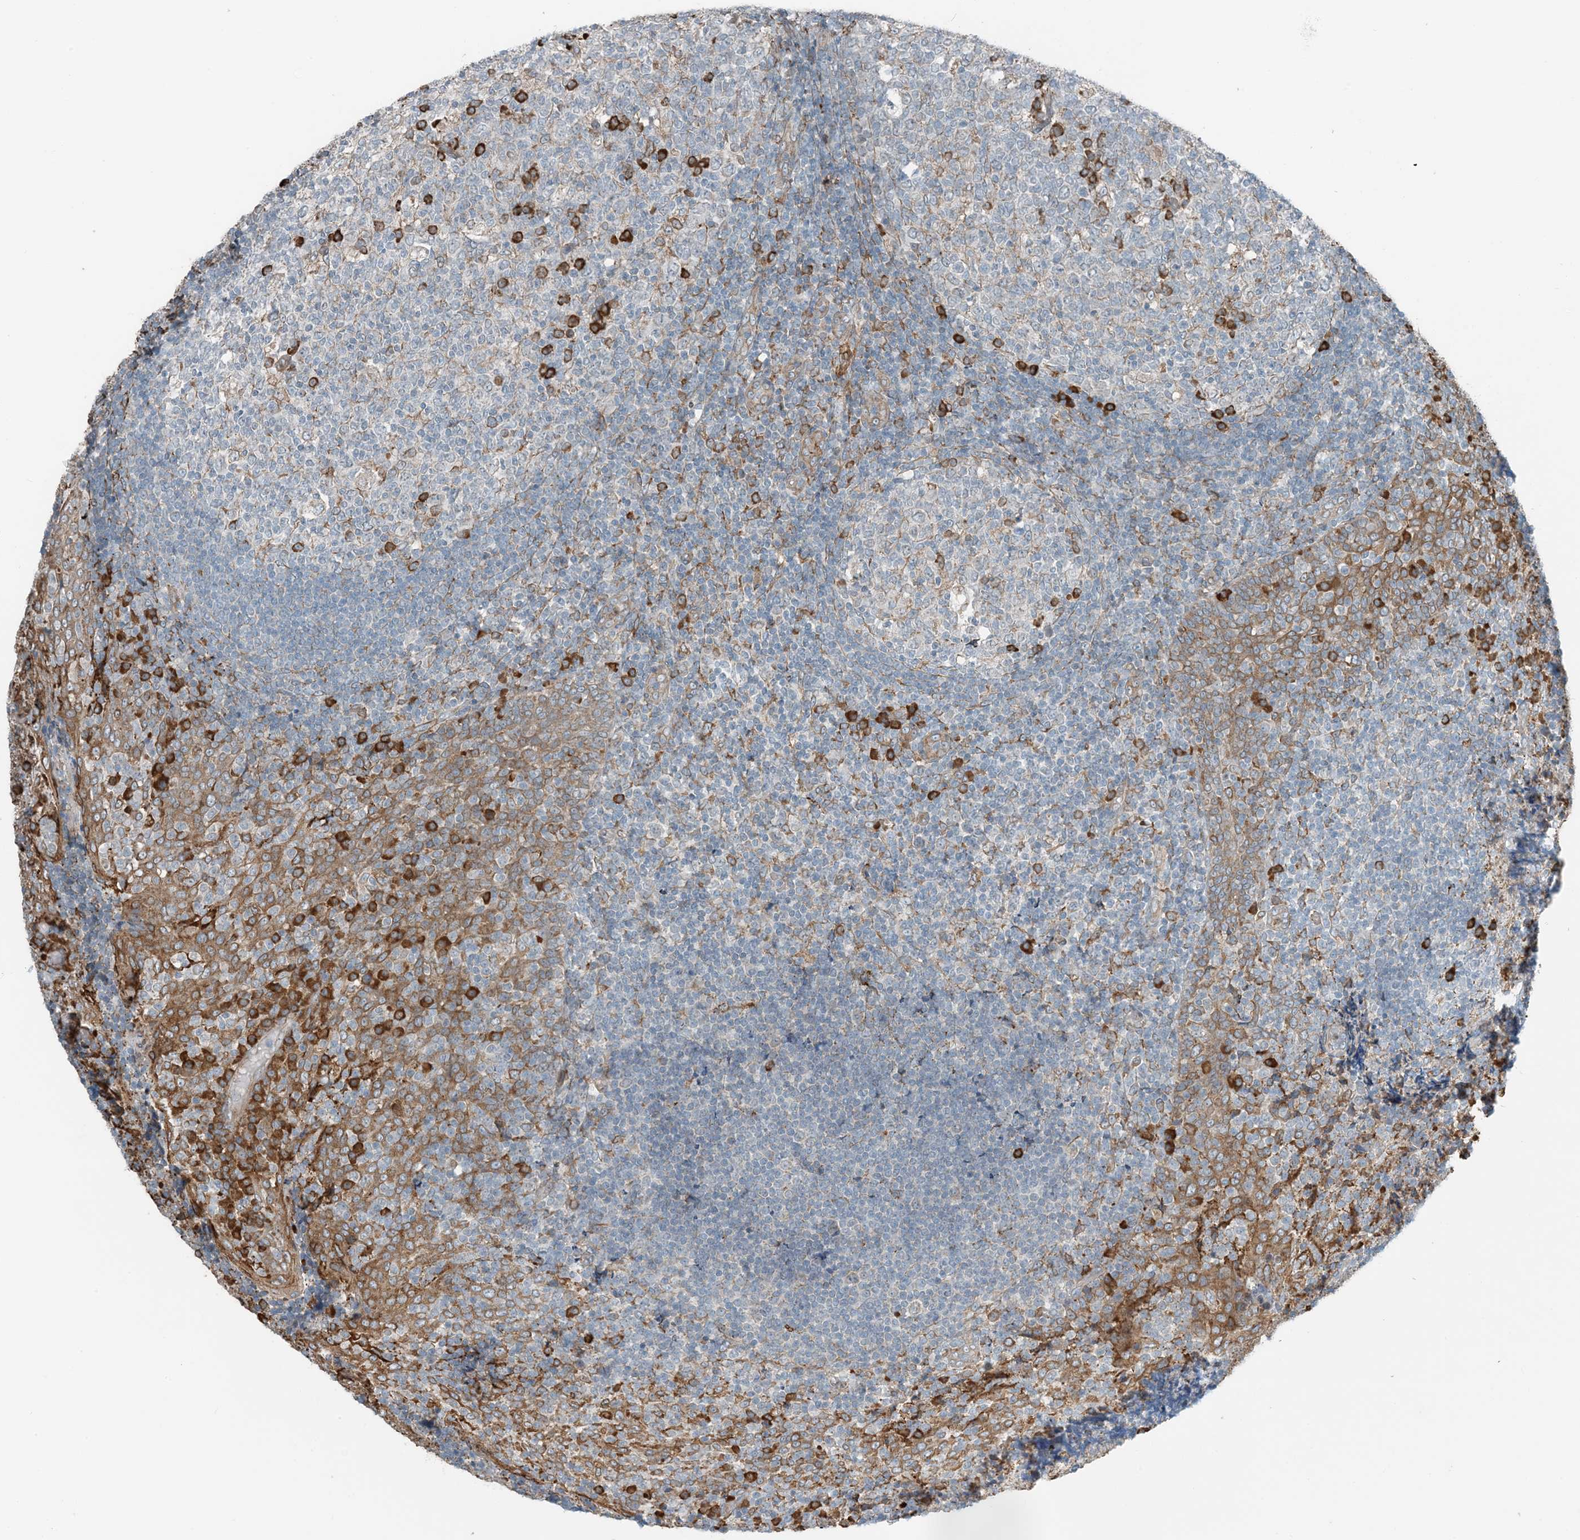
{"staining": {"intensity": "strong", "quantity": "<25%", "location": "cytoplasmic/membranous"}, "tissue": "tonsil", "cell_type": "Germinal center cells", "image_type": "normal", "snomed": [{"axis": "morphology", "description": "Normal tissue, NOS"}, {"axis": "topography", "description": "Tonsil"}], "caption": "IHC (DAB) staining of normal human tonsil reveals strong cytoplasmic/membranous protein staining in approximately <25% of germinal center cells. The staining was performed using DAB, with brown indicating positive protein expression. Nuclei are stained blue with hematoxylin.", "gene": "CERKL", "patient": {"sex": "female", "age": 19}}